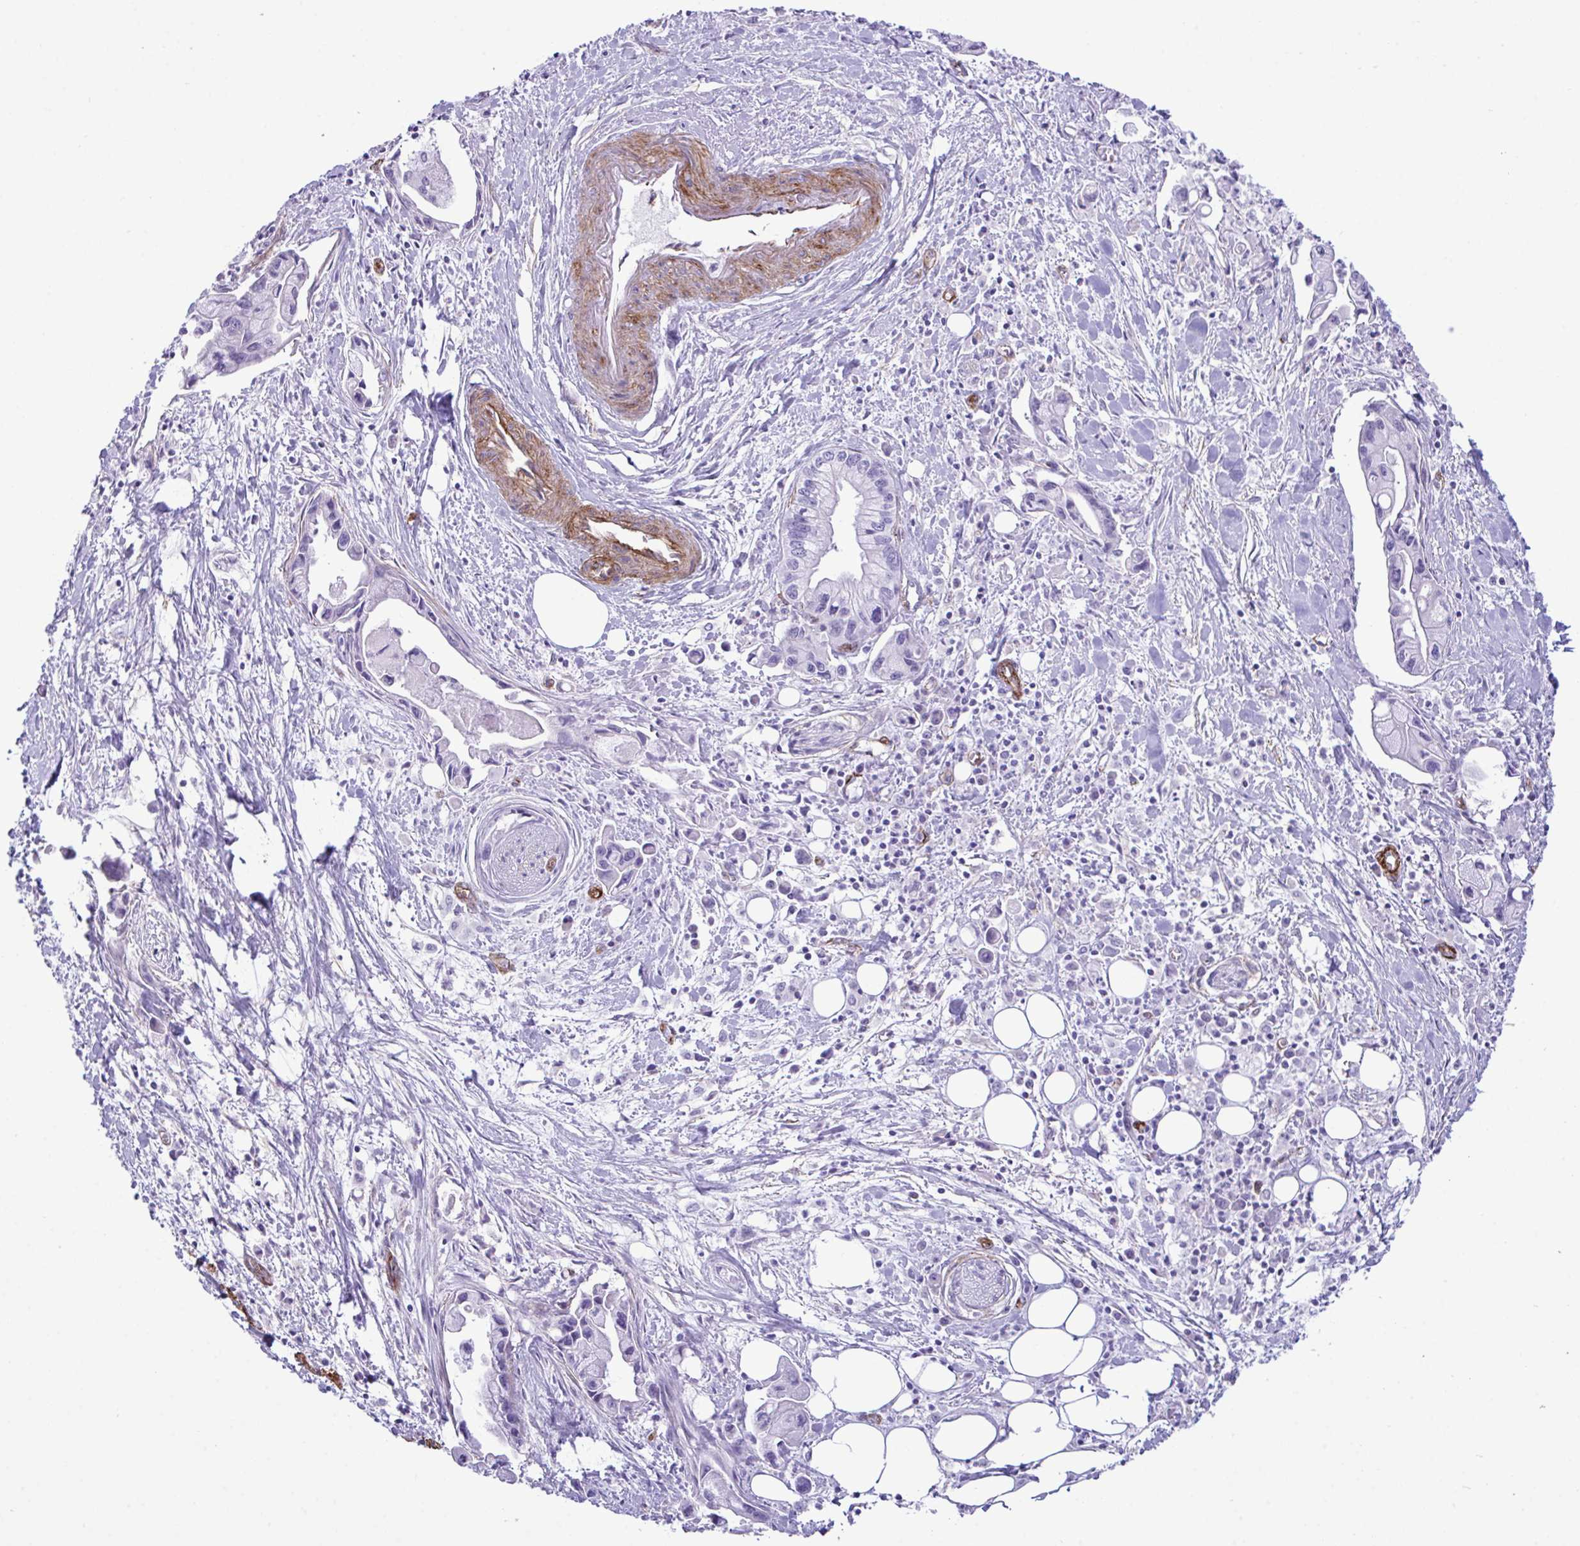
{"staining": {"intensity": "negative", "quantity": "none", "location": "none"}, "tissue": "pancreatic cancer", "cell_type": "Tumor cells", "image_type": "cancer", "snomed": [{"axis": "morphology", "description": "Adenocarcinoma, NOS"}, {"axis": "topography", "description": "Pancreas"}], "caption": "There is no significant staining in tumor cells of pancreatic adenocarcinoma. Nuclei are stained in blue.", "gene": "SYNPO2L", "patient": {"sex": "male", "age": 61}}